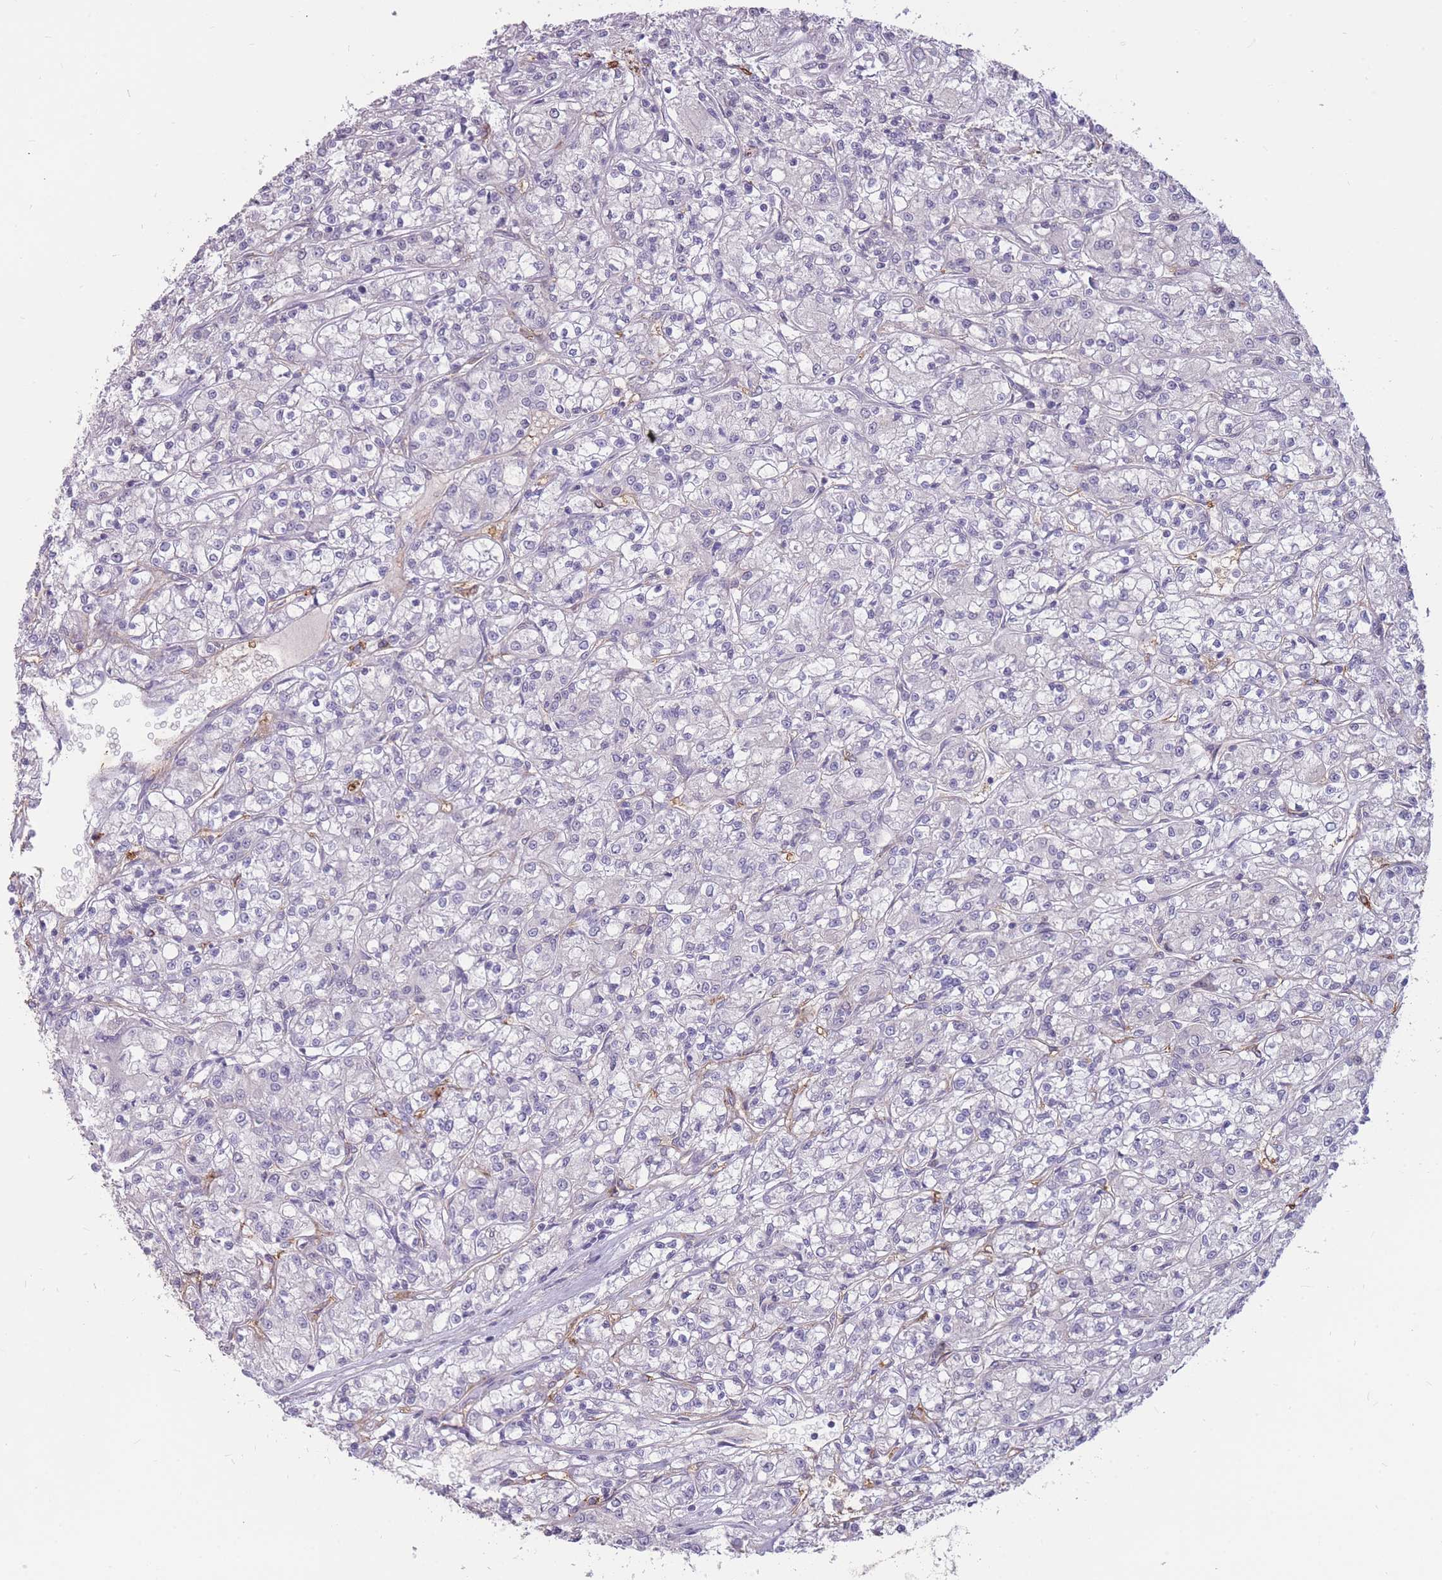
{"staining": {"intensity": "negative", "quantity": "none", "location": "none"}, "tissue": "renal cancer", "cell_type": "Tumor cells", "image_type": "cancer", "snomed": [{"axis": "morphology", "description": "Adenocarcinoma, NOS"}, {"axis": "topography", "description": "Kidney"}], "caption": "Immunohistochemistry (IHC) of human renal adenocarcinoma shows no positivity in tumor cells.", "gene": "GNA11", "patient": {"sex": "female", "age": 59}}